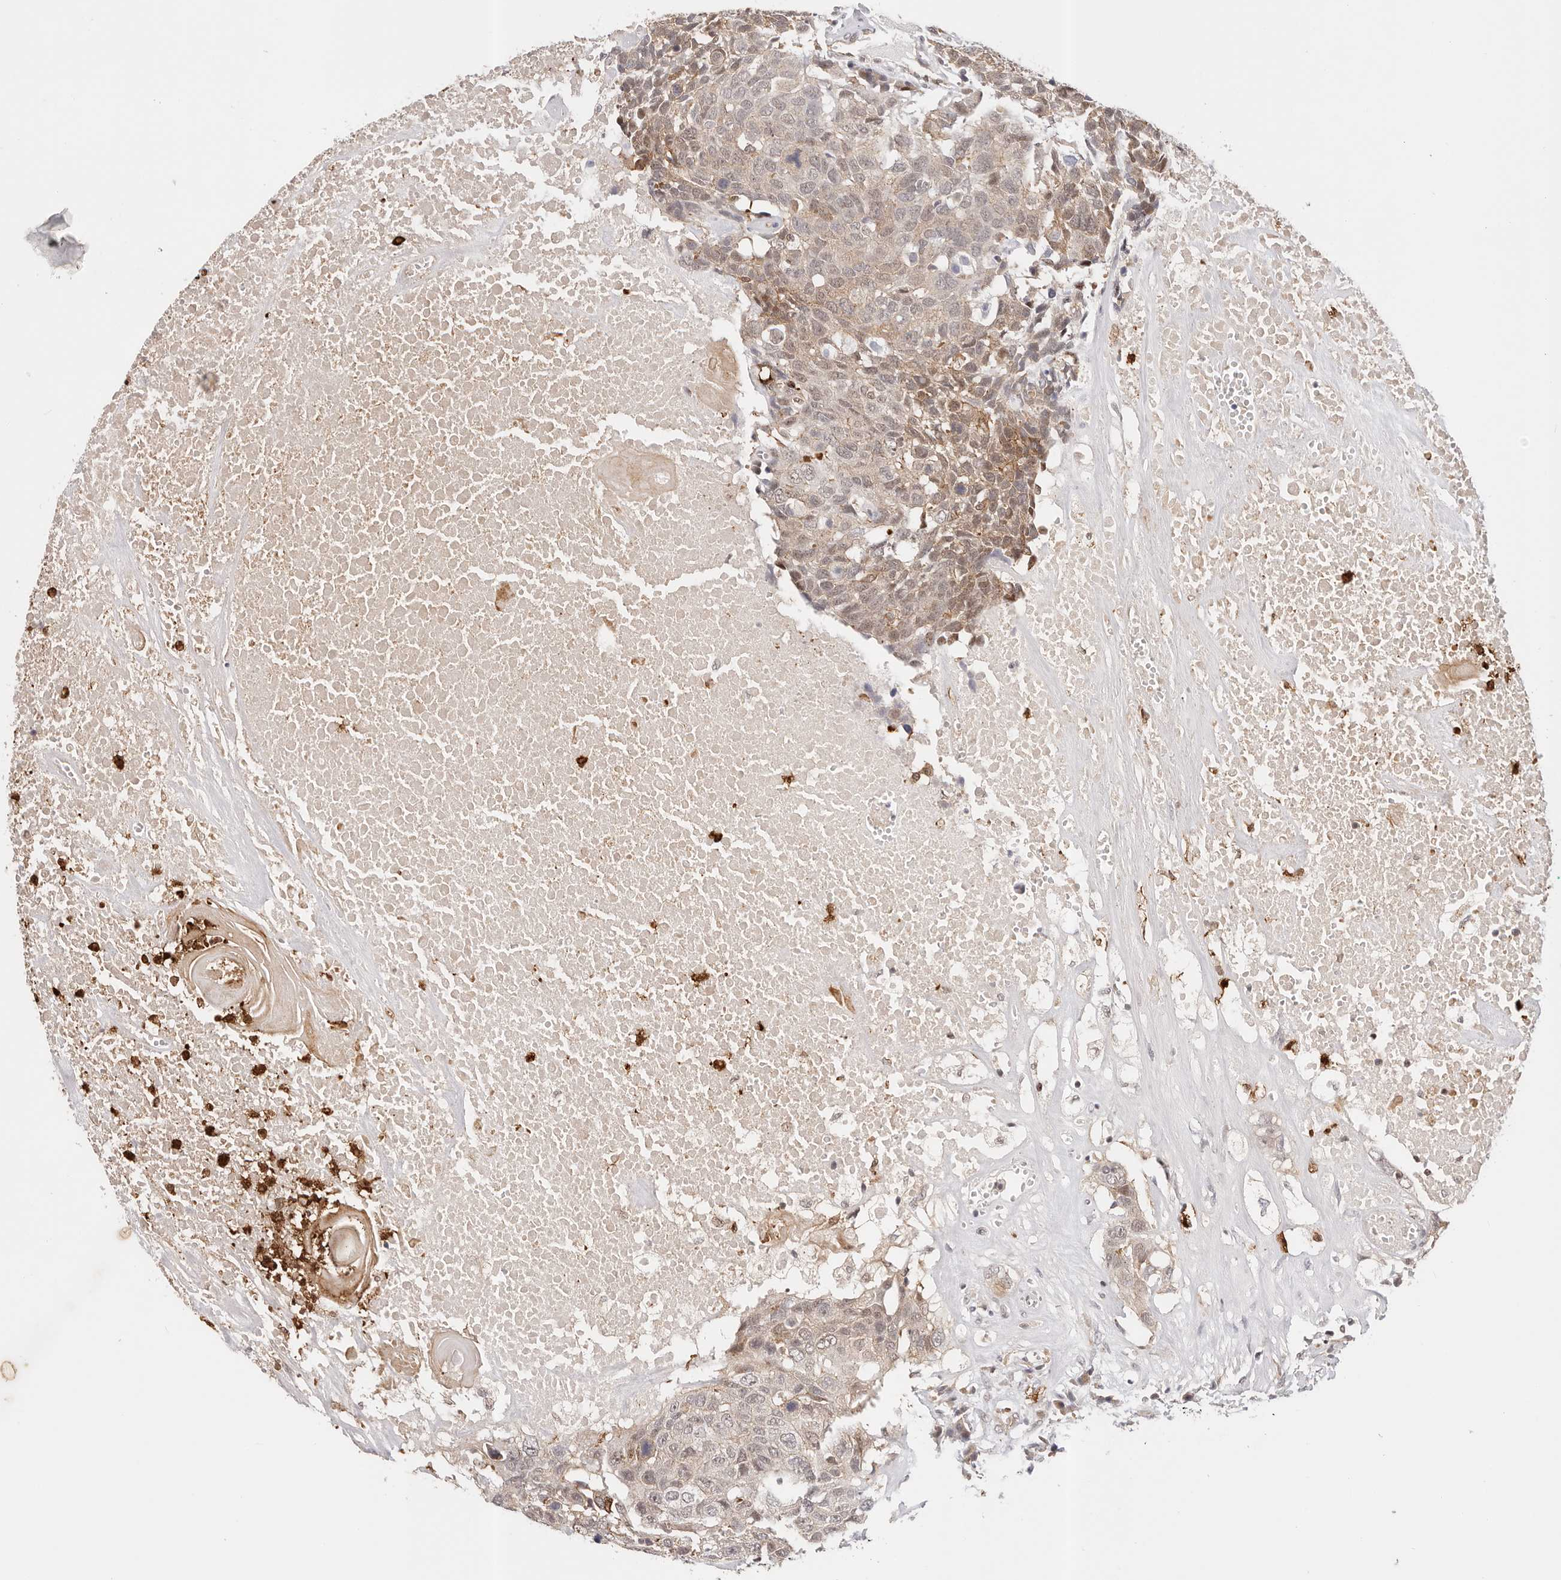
{"staining": {"intensity": "moderate", "quantity": "<25%", "location": "cytoplasmic/membranous,nuclear"}, "tissue": "head and neck cancer", "cell_type": "Tumor cells", "image_type": "cancer", "snomed": [{"axis": "morphology", "description": "Squamous cell carcinoma, NOS"}, {"axis": "topography", "description": "Head-Neck"}], "caption": "A histopathology image of human head and neck cancer (squamous cell carcinoma) stained for a protein reveals moderate cytoplasmic/membranous and nuclear brown staining in tumor cells.", "gene": "AFDN", "patient": {"sex": "male", "age": 66}}